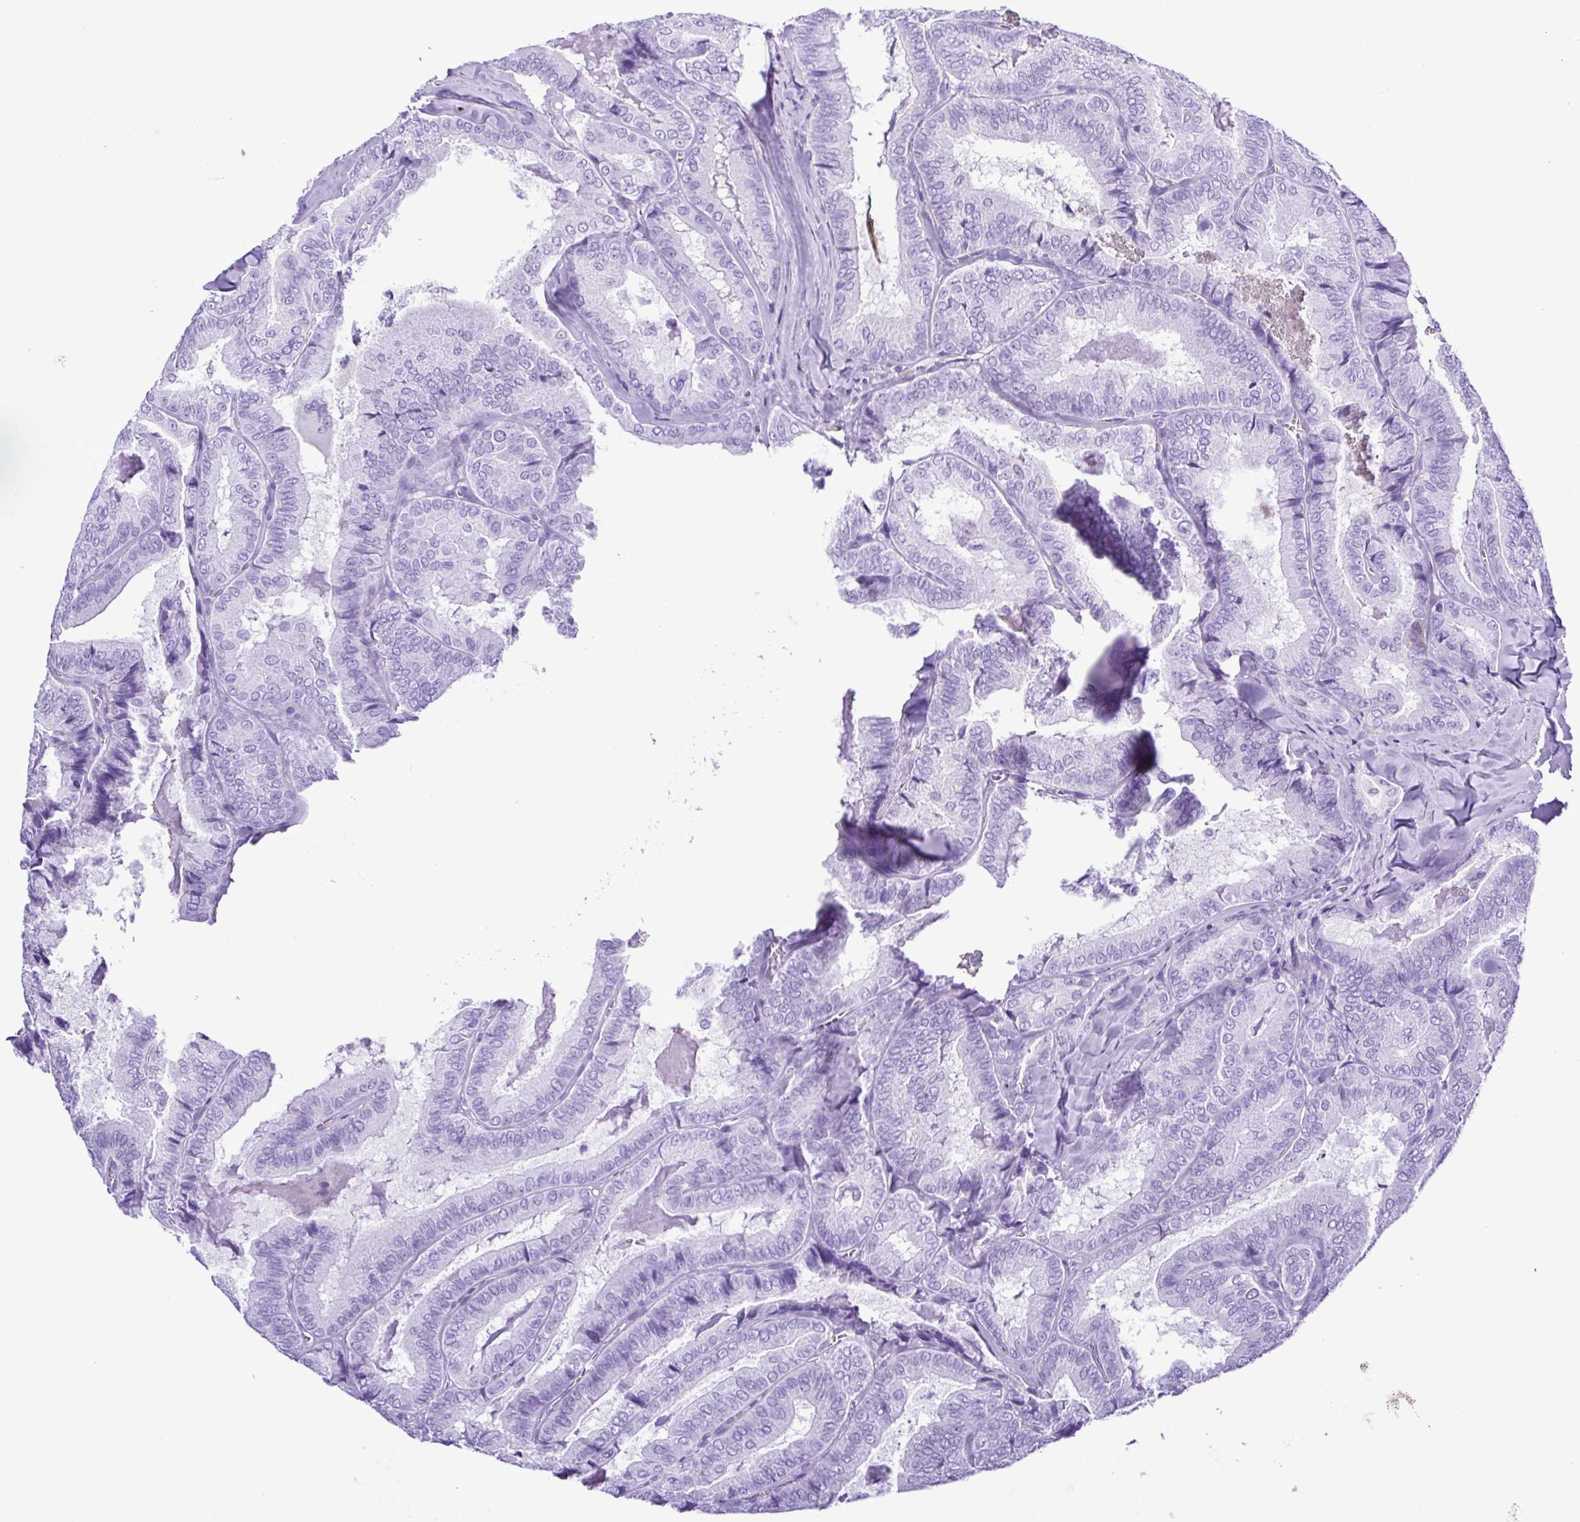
{"staining": {"intensity": "negative", "quantity": "none", "location": "none"}, "tissue": "thyroid cancer", "cell_type": "Tumor cells", "image_type": "cancer", "snomed": [{"axis": "morphology", "description": "Papillary adenocarcinoma, NOS"}, {"axis": "topography", "description": "Thyroid gland"}], "caption": "IHC photomicrograph of thyroid cancer stained for a protein (brown), which reveals no positivity in tumor cells.", "gene": "SYT1", "patient": {"sex": "female", "age": 75}}